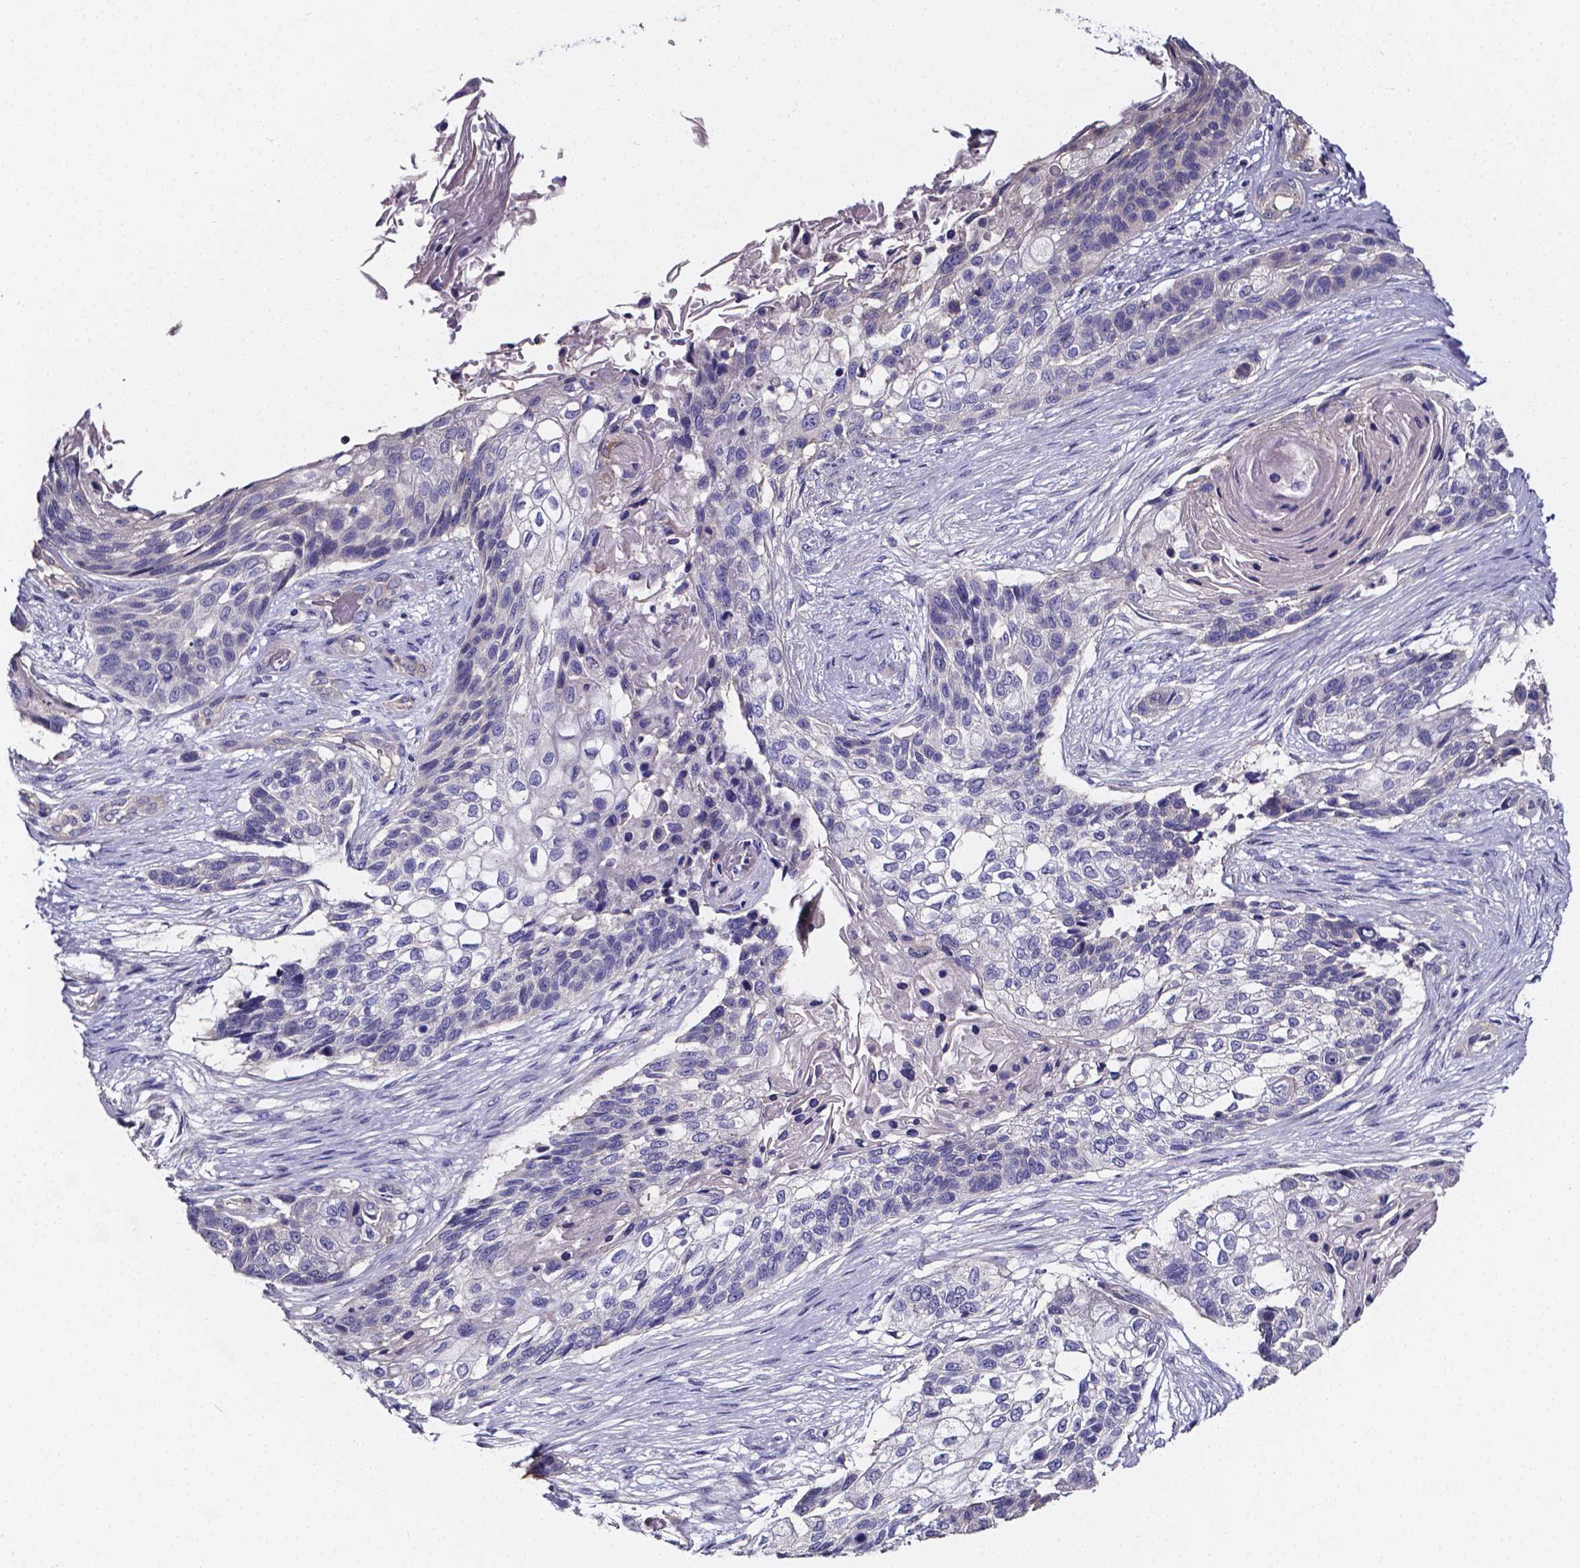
{"staining": {"intensity": "negative", "quantity": "none", "location": "none"}, "tissue": "lung cancer", "cell_type": "Tumor cells", "image_type": "cancer", "snomed": [{"axis": "morphology", "description": "Squamous cell carcinoma, NOS"}, {"axis": "topography", "description": "Lung"}], "caption": "High power microscopy micrograph of an immunohistochemistry image of lung cancer (squamous cell carcinoma), revealing no significant expression in tumor cells. Nuclei are stained in blue.", "gene": "CACNG8", "patient": {"sex": "male", "age": 69}}